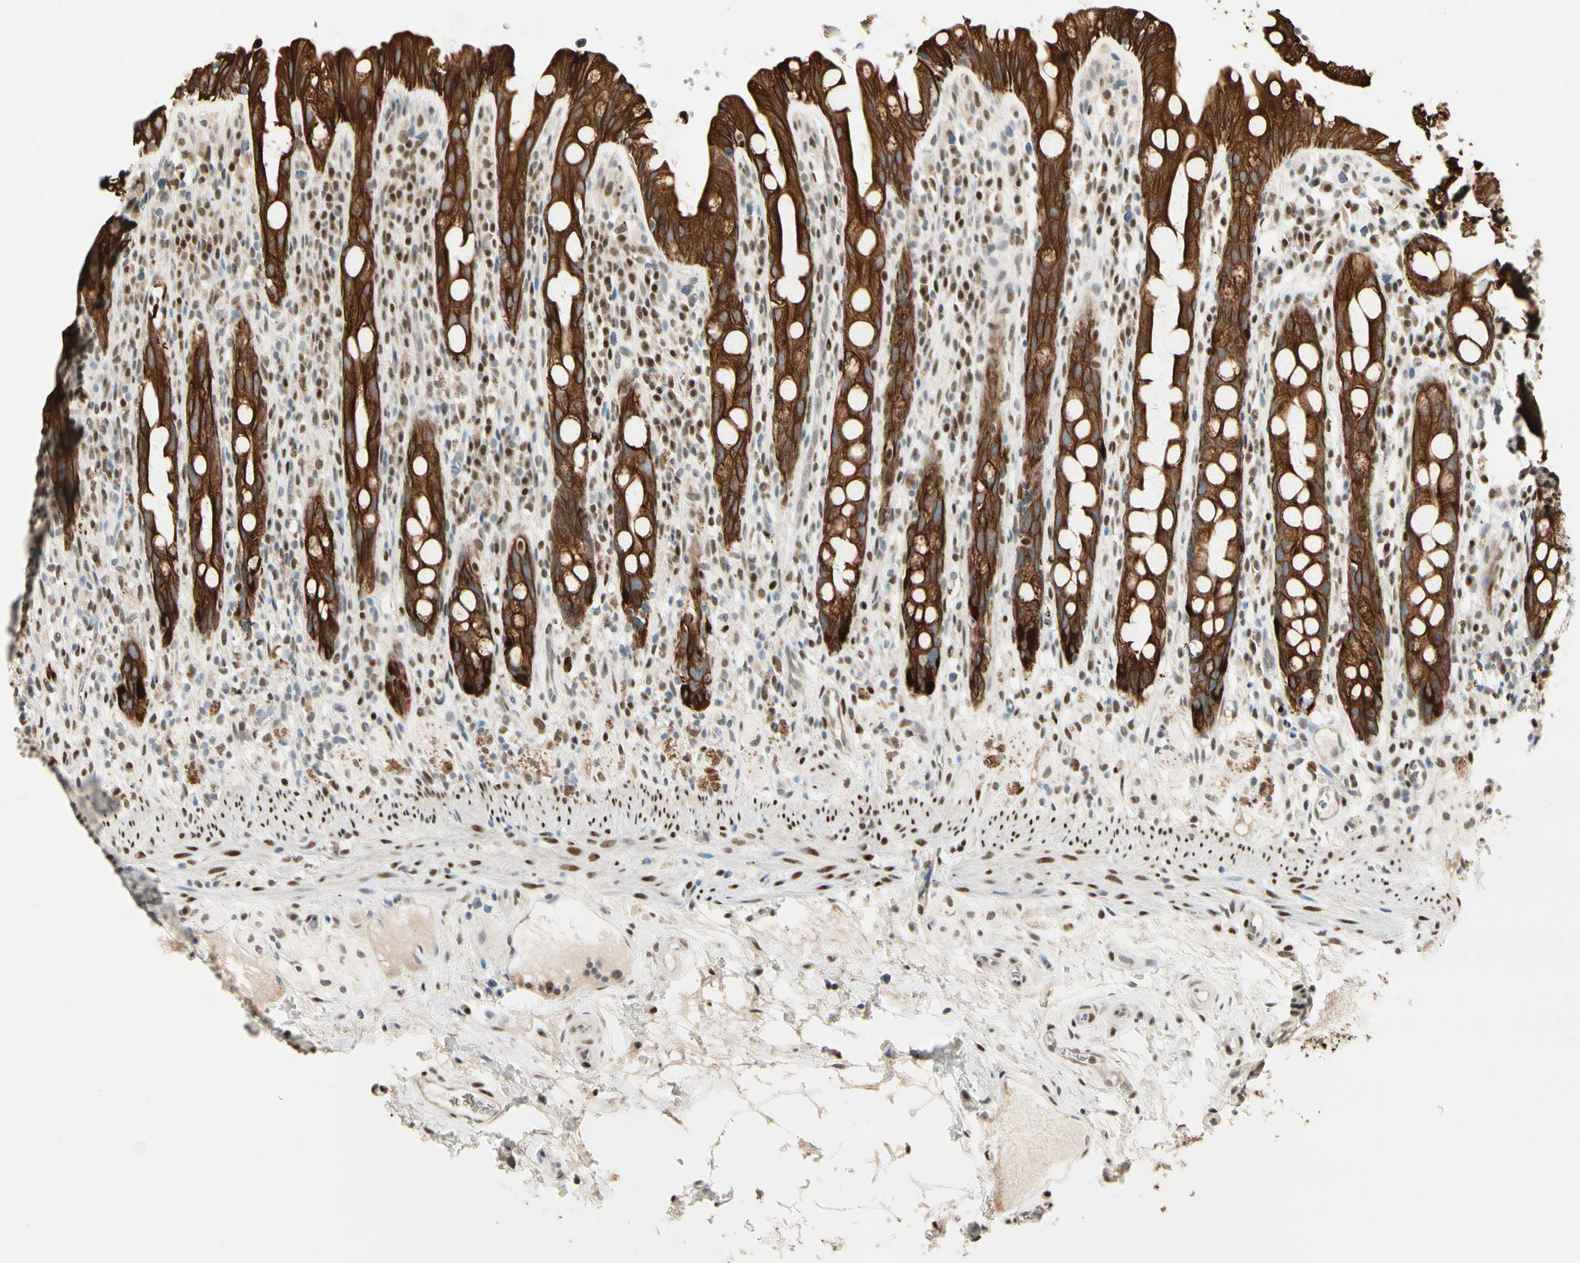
{"staining": {"intensity": "strong", "quantity": ">75%", "location": "cytoplasmic/membranous"}, "tissue": "rectum", "cell_type": "Glandular cells", "image_type": "normal", "snomed": [{"axis": "morphology", "description": "Normal tissue, NOS"}, {"axis": "topography", "description": "Rectum"}], "caption": "IHC photomicrograph of benign rectum: rectum stained using immunohistochemistry exhibits high levels of strong protein expression localized specifically in the cytoplasmic/membranous of glandular cells, appearing as a cytoplasmic/membranous brown color.", "gene": "ATXN1", "patient": {"sex": "male", "age": 44}}